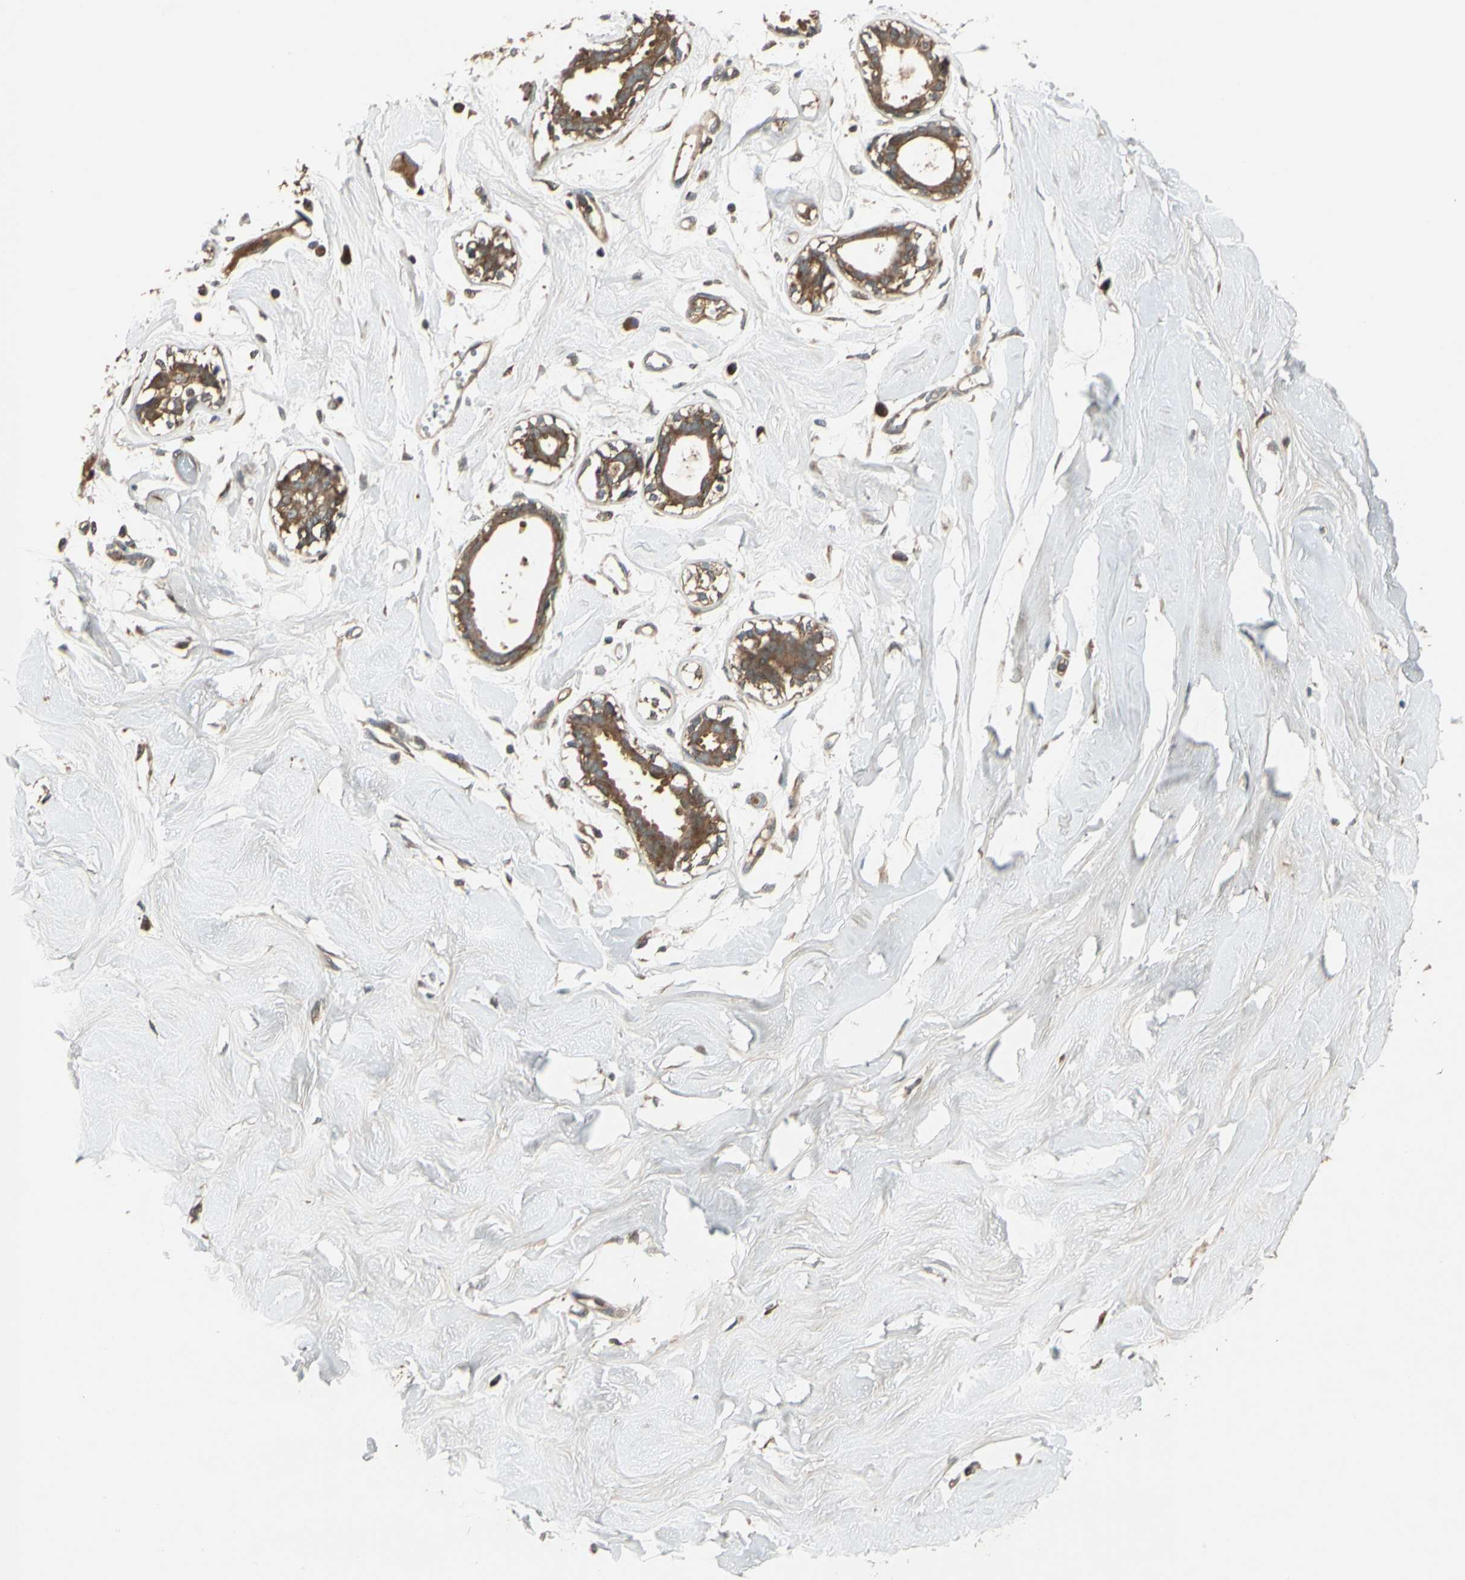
{"staining": {"intensity": "weak", "quantity": "25%-75%", "location": "cytoplasmic/membranous"}, "tissue": "breast", "cell_type": "Adipocytes", "image_type": "normal", "snomed": [{"axis": "morphology", "description": "Normal tissue, NOS"}, {"axis": "topography", "description": "Breast"}, {"axis": "topography", "description": "Soft tissue"}], "caption": "A micrograph of breast stained for a protein demonstrates weak cytoplasmic/membranous brown staining in adipocytes. (Stains: DAB (3,3'-diaminobenzidine) in brown, nuclei in blue, Microscopy: brightfield microscopy at high magnification).", "gene": "ACVR1C", "patient": {"sex": "female", "age": 25}}